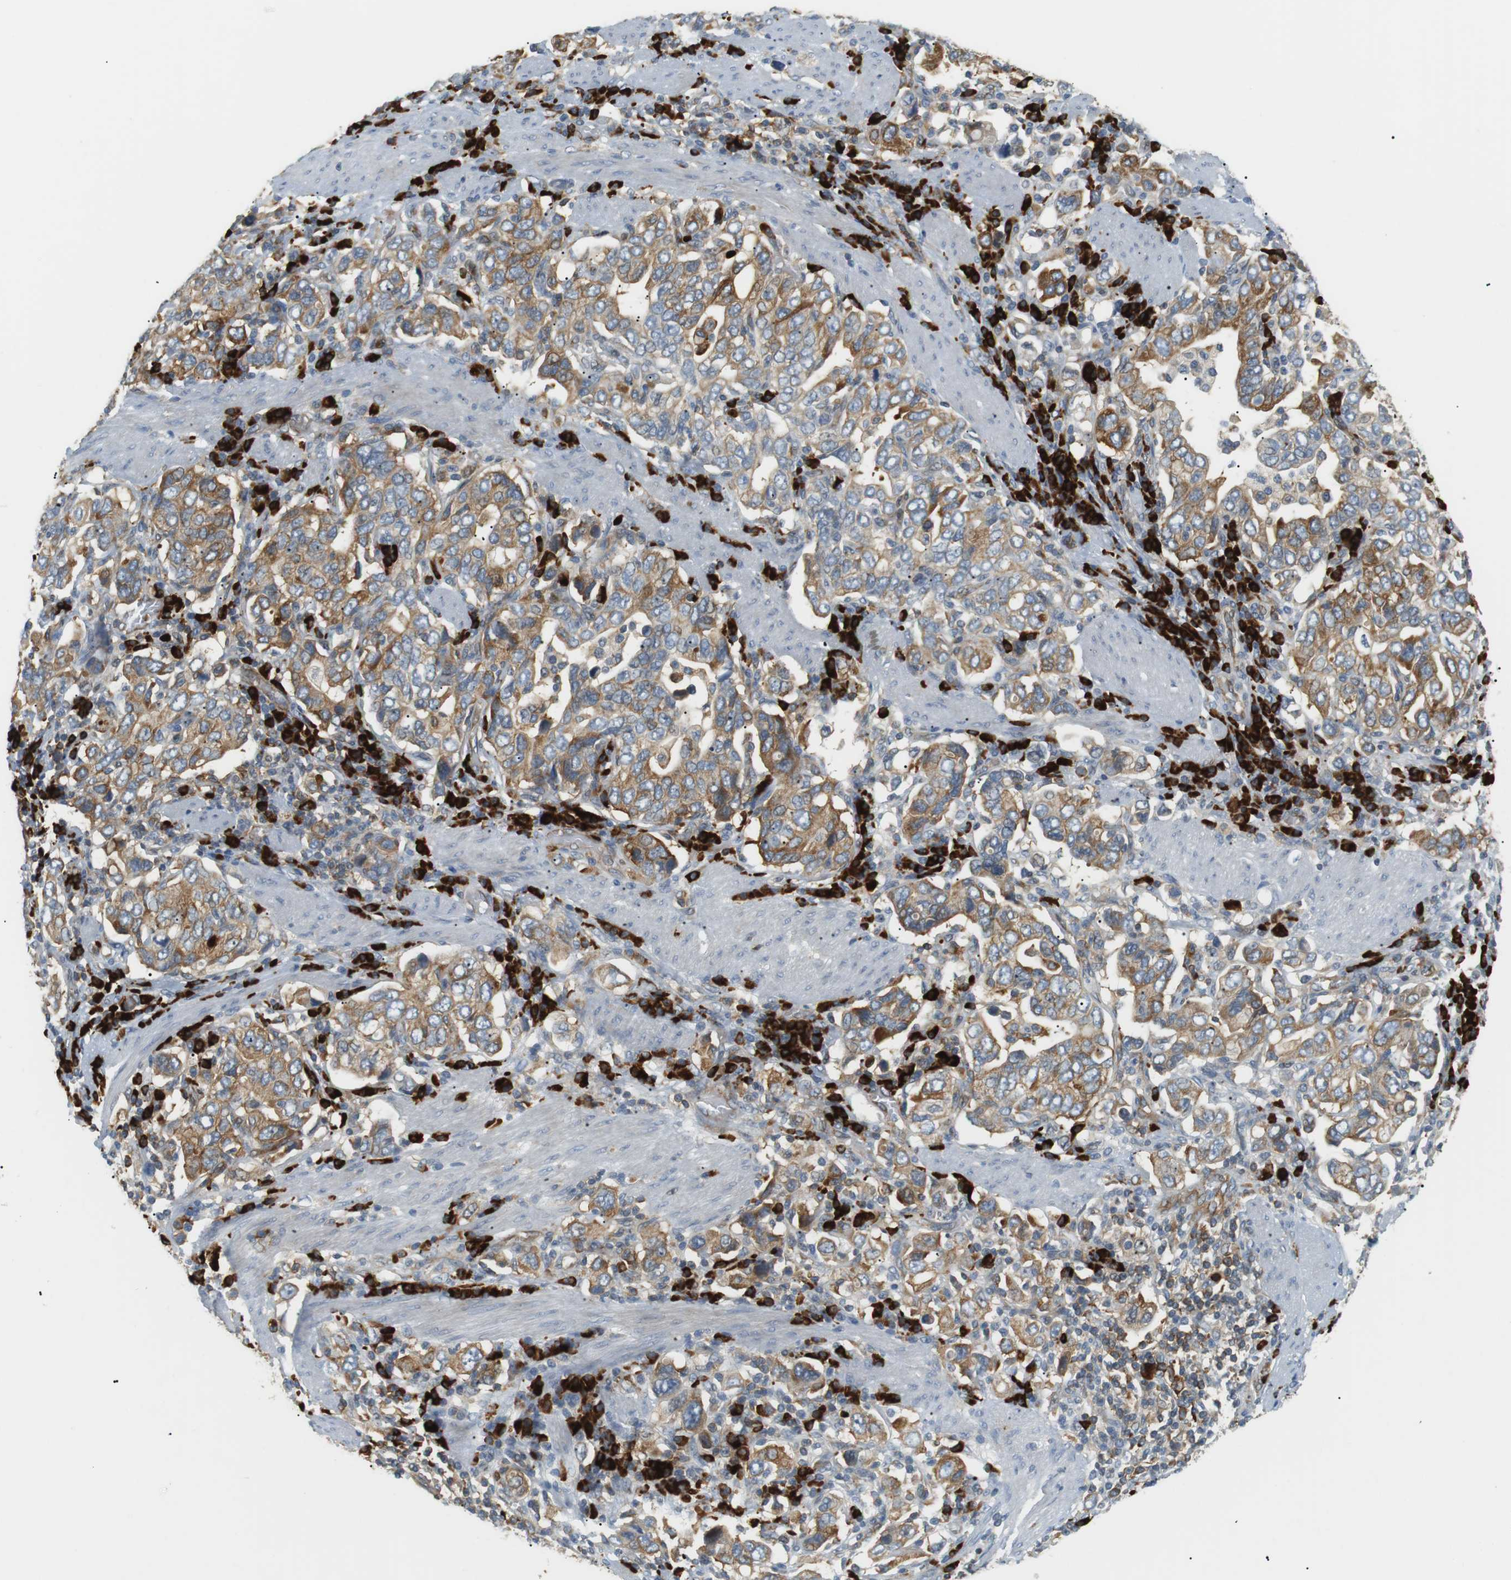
{"staining": {"intensity": "moderate", "quantity": ">75%", "location": "cytoplasmic/membranous"}, "tissue": "stomach cancer", "cell_type": "Tumor cells", "image_type": "cancer", "snomed": [{"axis": "morphology", "description": "Adenocarcinoma, NOS"}, {"axis": "topography", "description": "Stomach, upper"}], "caption": "Immunohistochemical staining of human adenocarcinoma (stomach) exhibits moderate cytoplasmic/membranous protein positivity in about >75% of tumor cells.", "gene": "TMEM200A", "patient": {"sex": "male", "age": 62}}